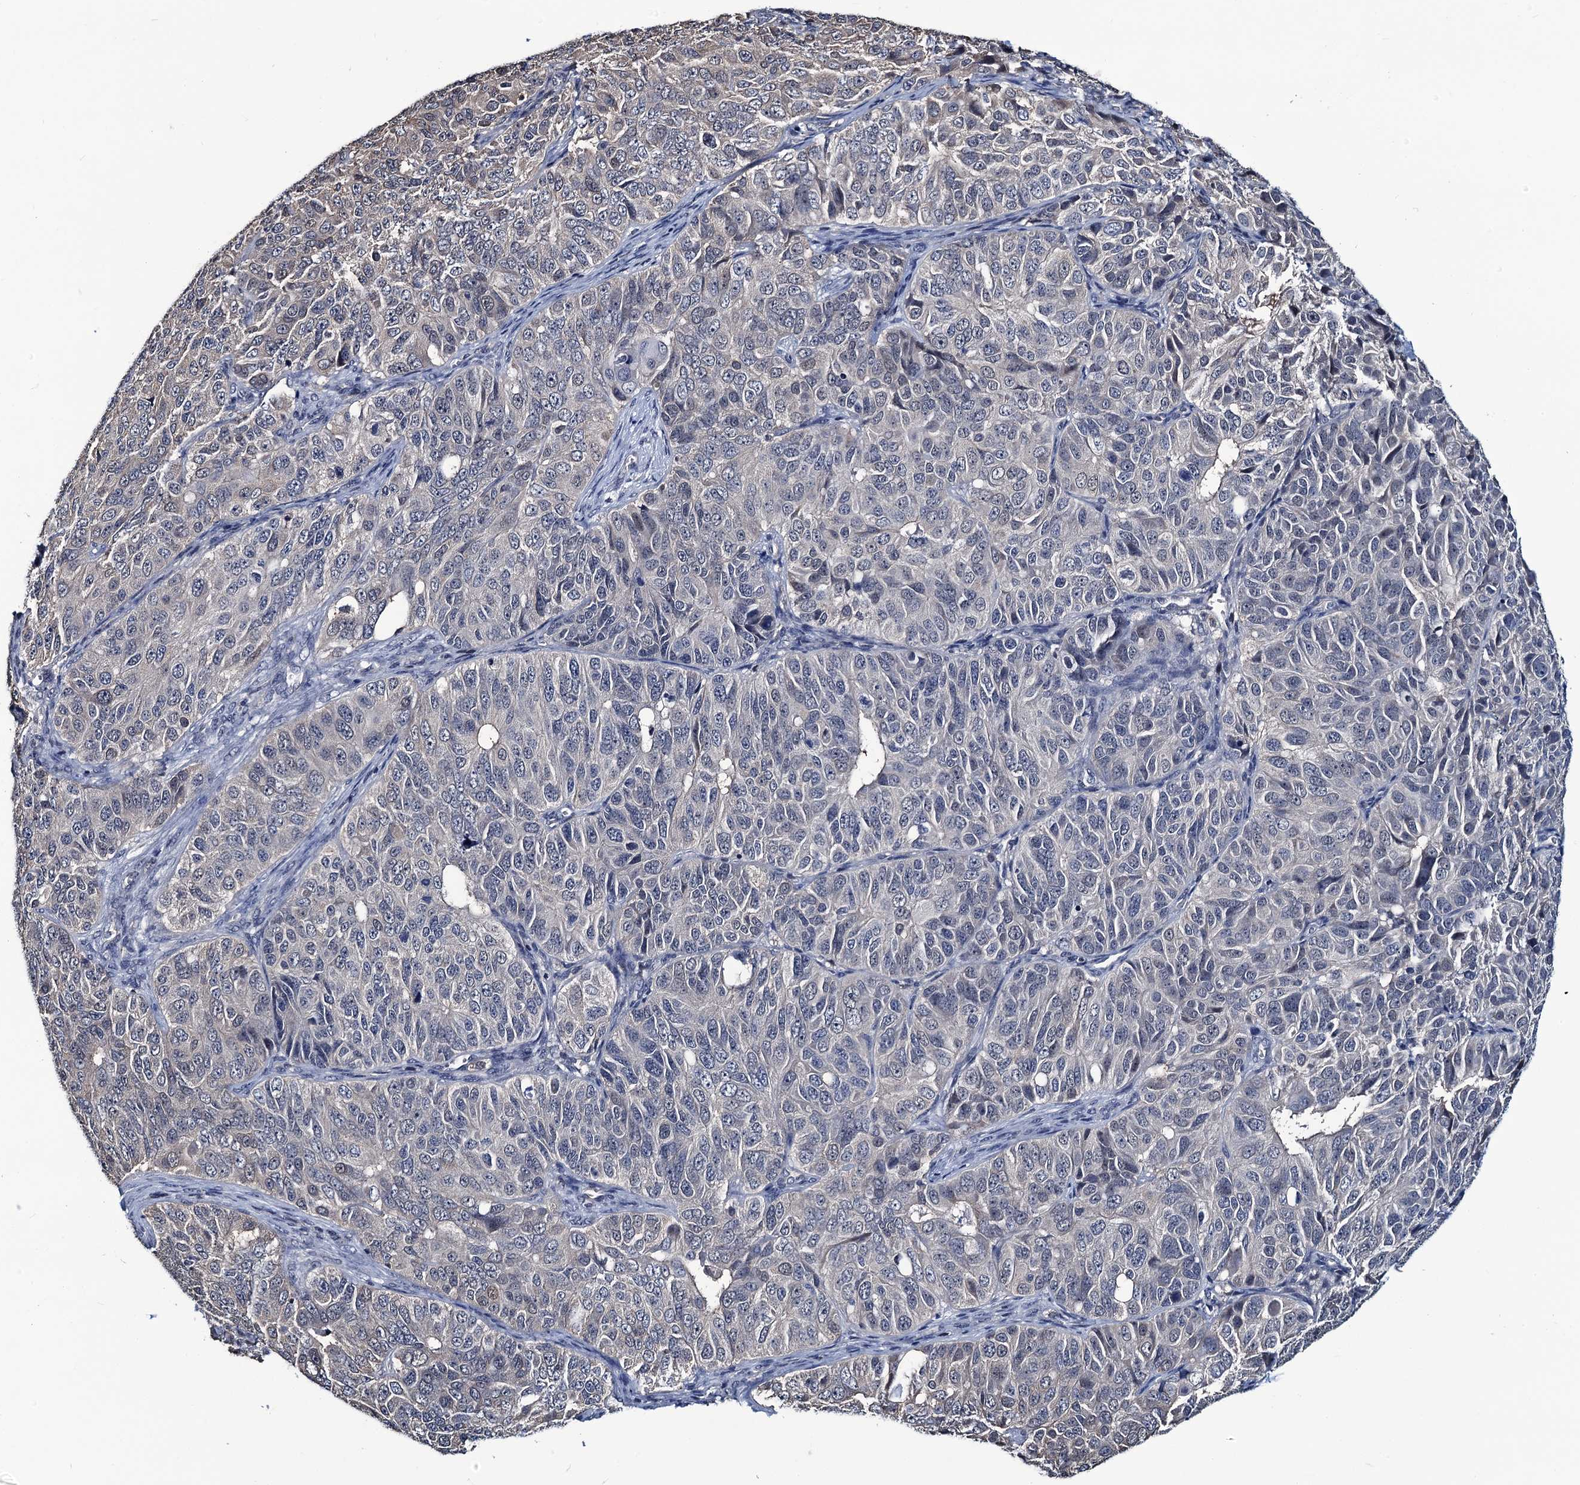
{"staining": {"intensity": "negative", "quantity": "none", "location": "none"}, "tissue": "ovarian cancer", "cell_type": "Tumor cells", "image_type": "cancer", "snomed": [{"axis": "morphology", "description": "Carcinoma, endometroid"}, {"axis": "topography", "description": "Ovary"}], "caption": "Tumor cells show no significant protein expression in ovarian cancer (endometroid carcinoma).", "gene": "RTKN2", "patient": {"sex": "female", "age": 51}}